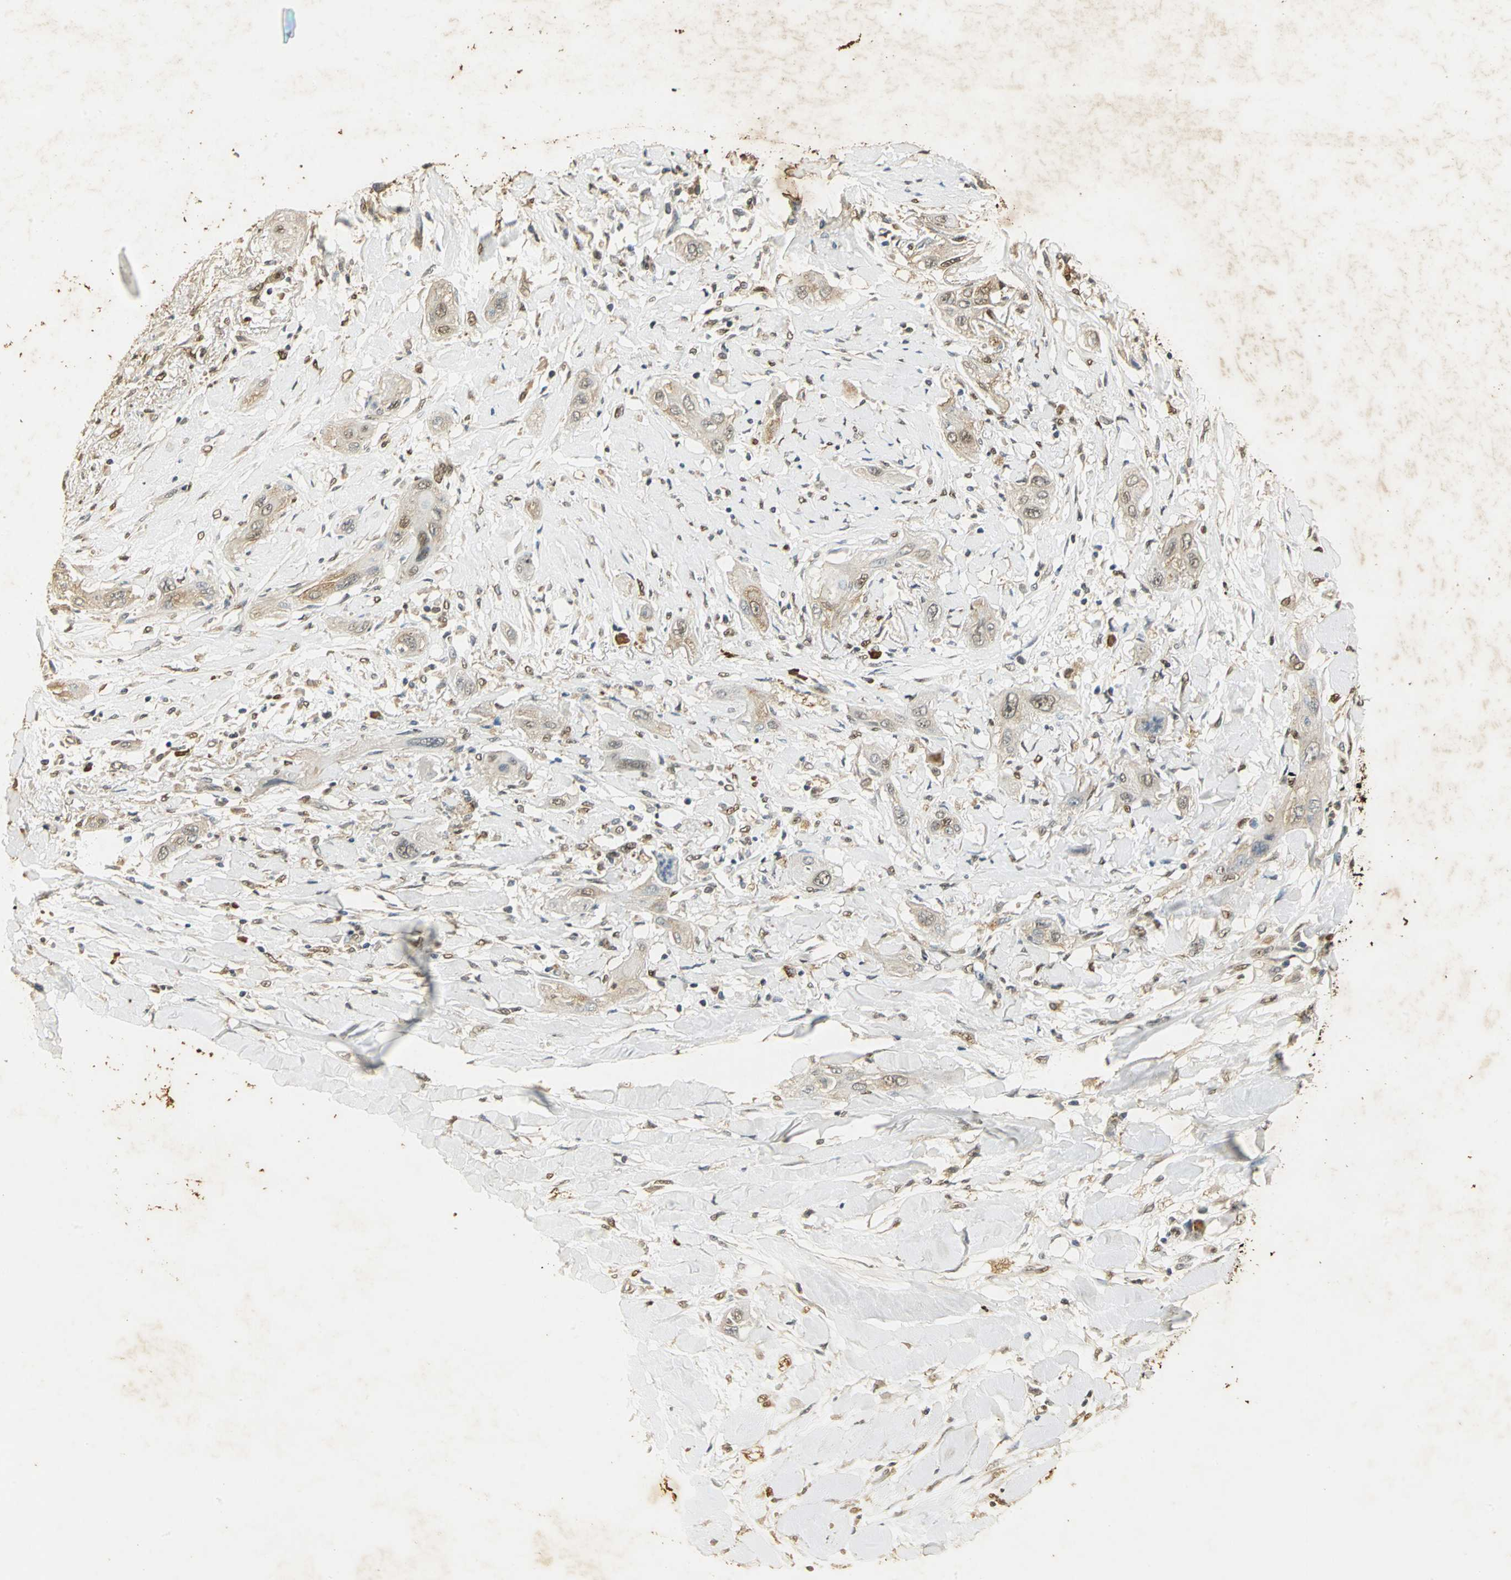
{"staining": {"intensity": "weak", "quantity": ">75%", "location": "cytoplasmic/membranous"}, "tissue": "lung cancer", "cell_type": "Tumor cells", "image_type": "cancer", "snomed": [{"axis": "morphology", "description": "Squamous cell carcinoma, NOS"}, {"axis": "topography", "description": "Lung"}], "caption": "Protein analysis of lung cancer tissue displays weak cytoplasmic/membranous positivity in about >75% of tumor cells. (IHC, brightfield microscopy, high magnification).", "gene": "GAPDH", "patient": {"sex": "female", "age": 47}}